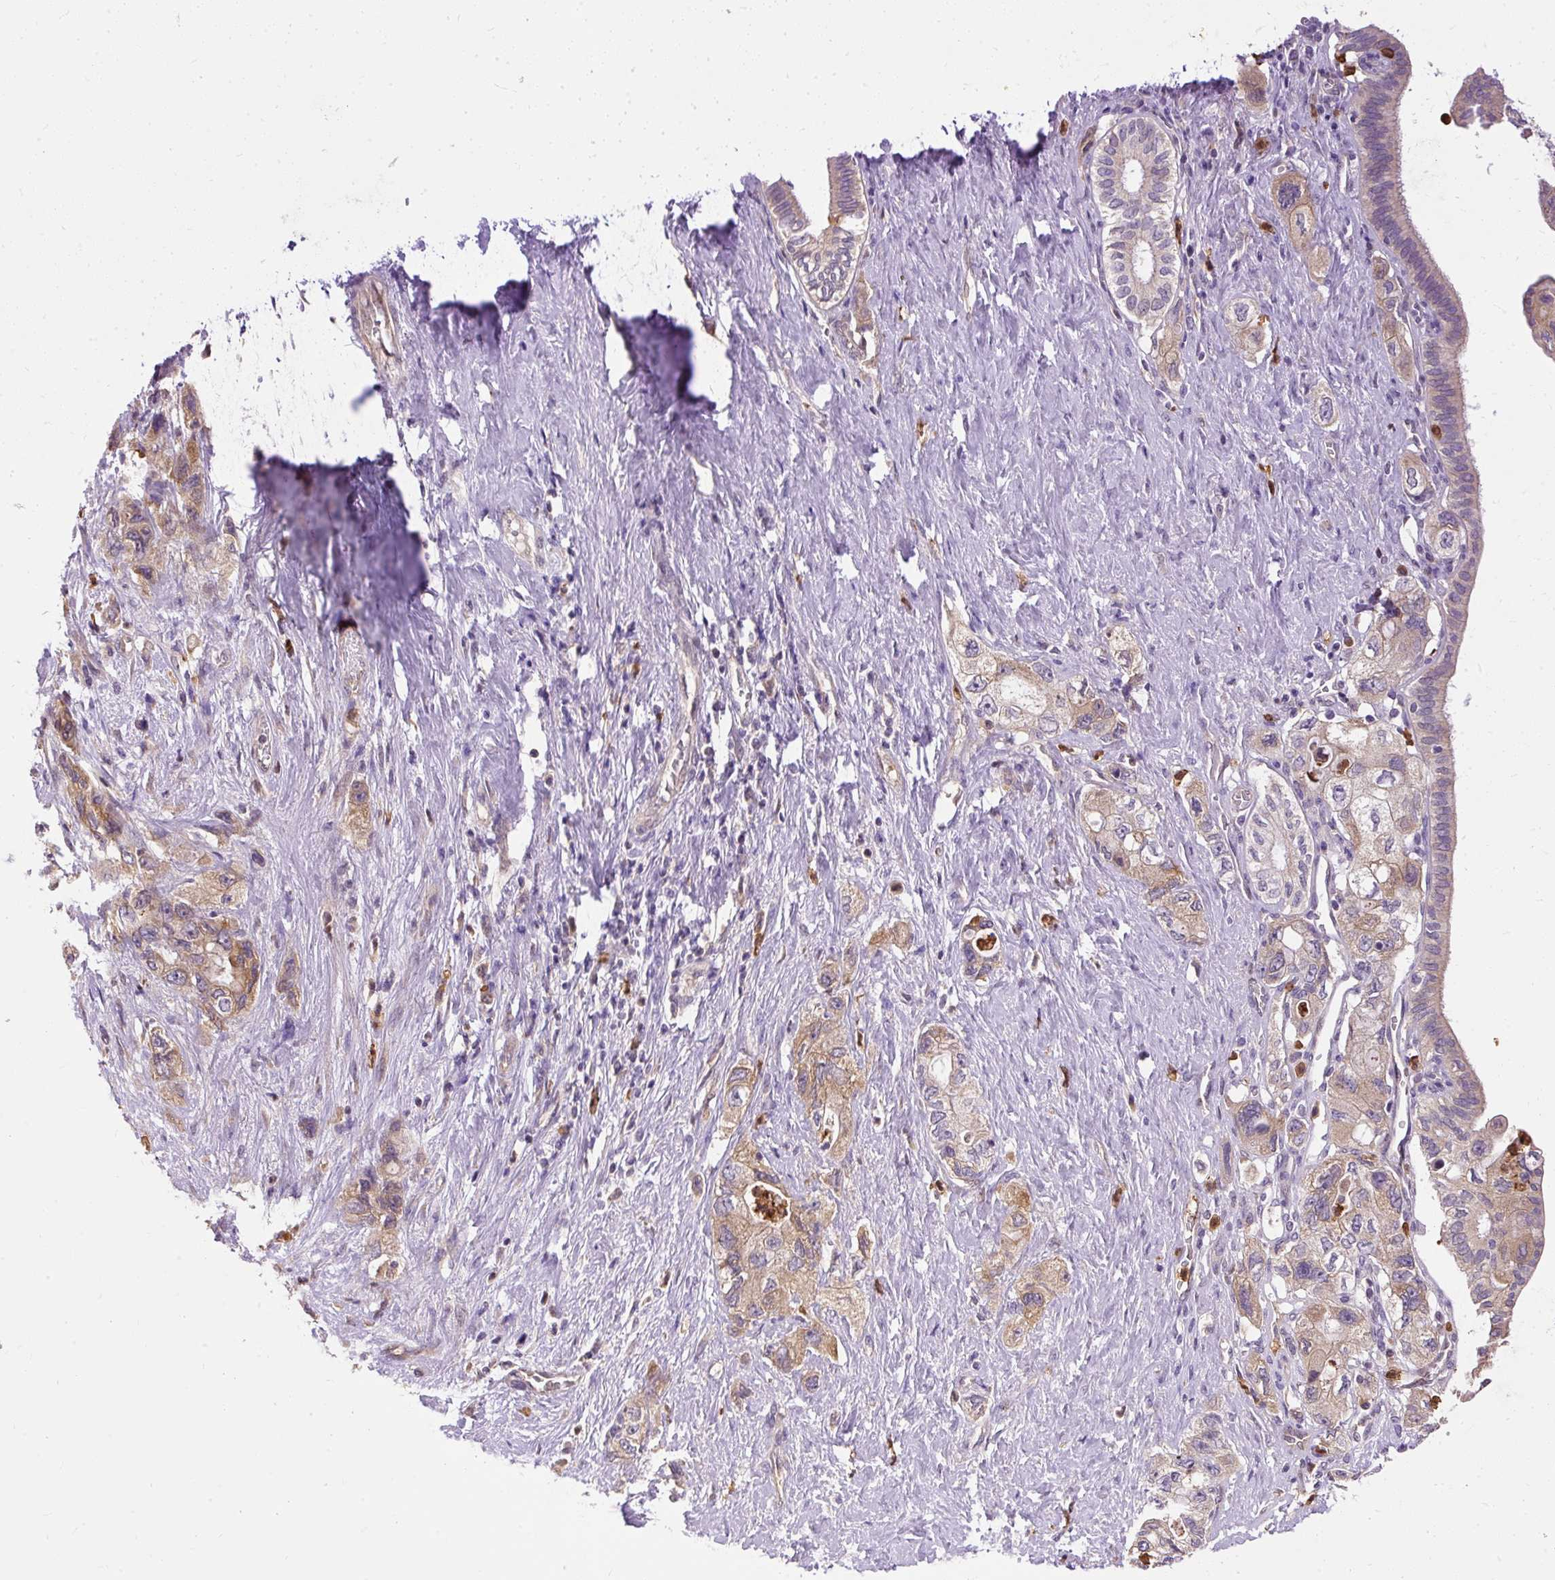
{"staining": {"intensity": "moderate", "quantity": "<25%", "location": "cytoplasmic/membranous"}, "tissue": "pancreatic cancer", "cell_type": "Tumor cells", "image_type": "cancer", "snomed": [{"axis": "morphology", "description": "Adenocarcinoma, NOS"}, {"axis": "topography", "description": "Pancreas"}], "caption": "The photomicrograph displays staining of pancreatic cancer (adenocarcinoma), revealing moderate cytoplasmic/membranous protein positivity (brown color) within tumor cells.", "gene": "CTTNBP2", "patient": {"sex": "female", "age": 73}}